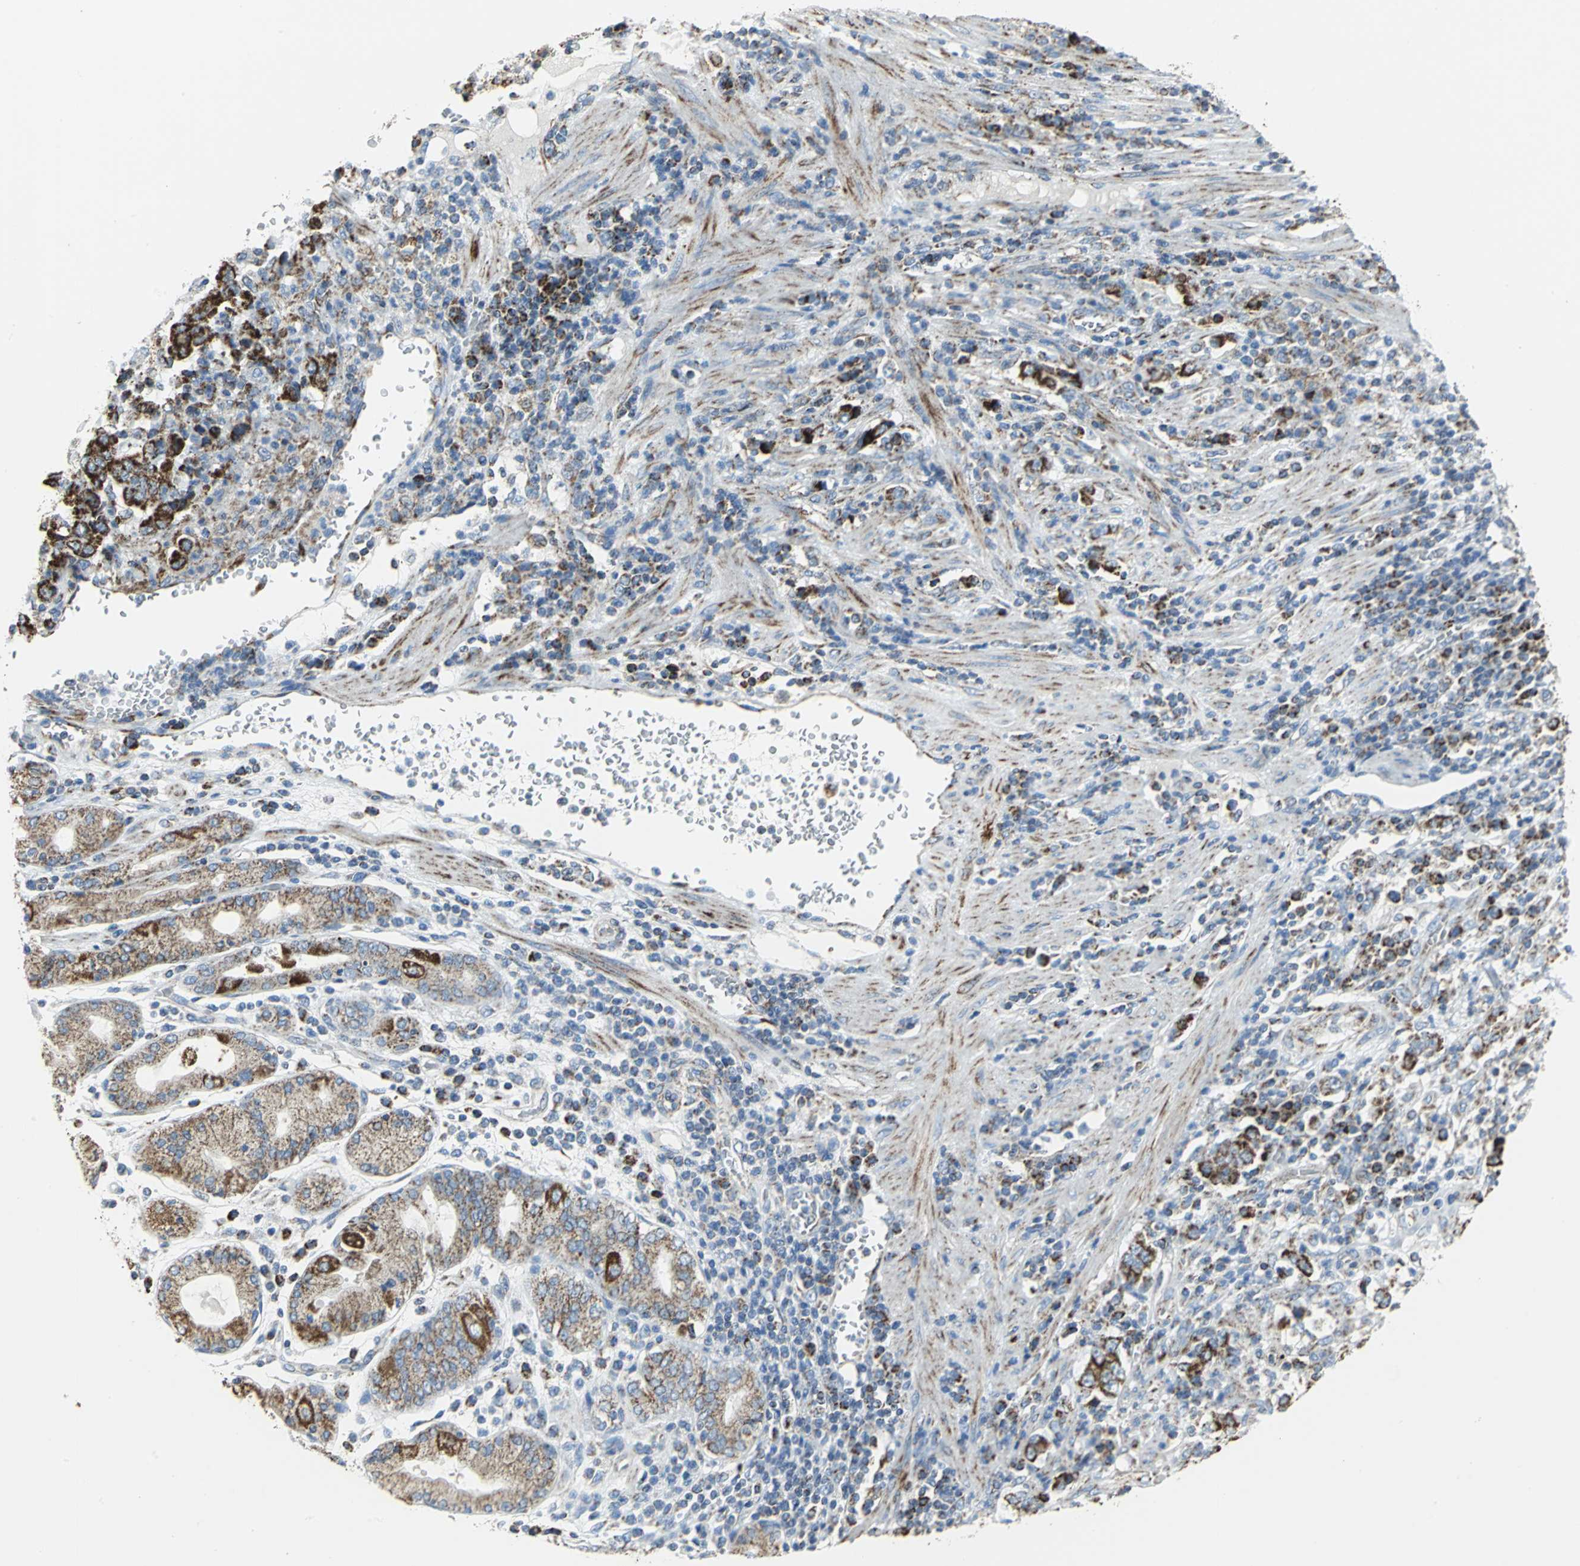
{"staining": {"intensity": "moderate", "quantity": "25%-75%", "location": "cytoplasmic/membranous"}, "tissue": "stomach cancer", "cell_type": "Tumor cells", "image_type": "cancer", "snomed": [{"axis": "morphology", "description": "Normal tissue, NOS"}, {"axis": "morphology", "description": "Adenocarcinoma, NOS"}, {"axis": "topography", "description": "Stomach, upper"}, {"axis": "topography", "description": "Stomach"}], "caption": "IHC (DAB) staining of stomach cancer exhibits moderate cytoplasmic/membranous protein positivity in approximately 25%-75% of tumor cells.", "gene": "NTRK1", "patient": {"sex": "male", "age": 59}}